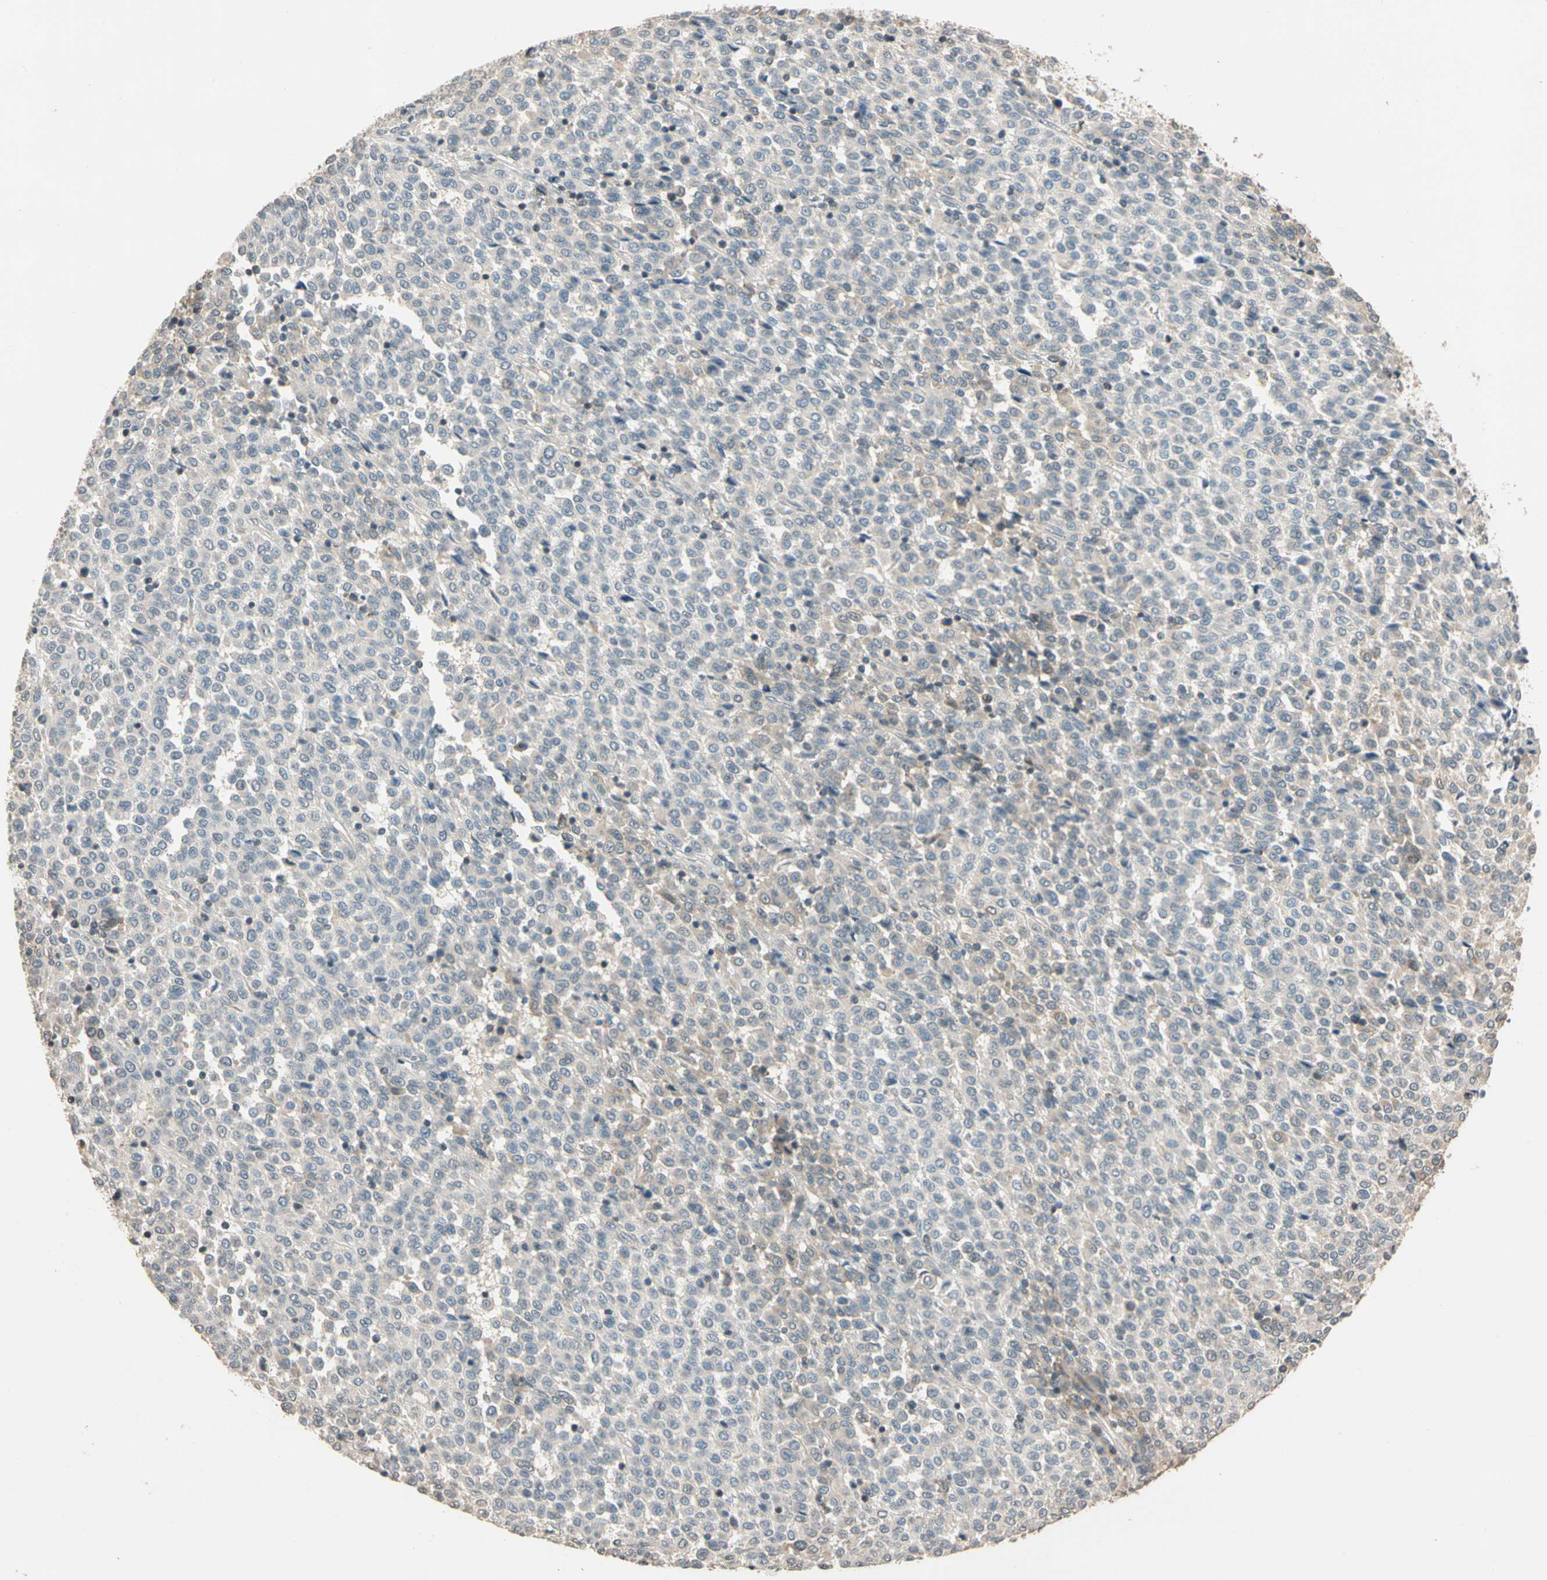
{"staining": {"intensity": "weak", "quantity": "<25%", "location": "cytoplasmic/membranous"}, "tissue": "melanoma", "cell_type": "Tumor cells", "image_type": "cancer", "snomed": [{"axis": "morphology", "description": "Malignant melanoma, Metastatic site"}, {"axis": "topography", "description": "Pancreas"}], "caption": "Immunohistochemistry of human malignant melanoma (metastatic site) demonstrates no positivity in tumor cells.", "gene": "MAP3K7", "patient": {"sex": "female", "age": 30}}